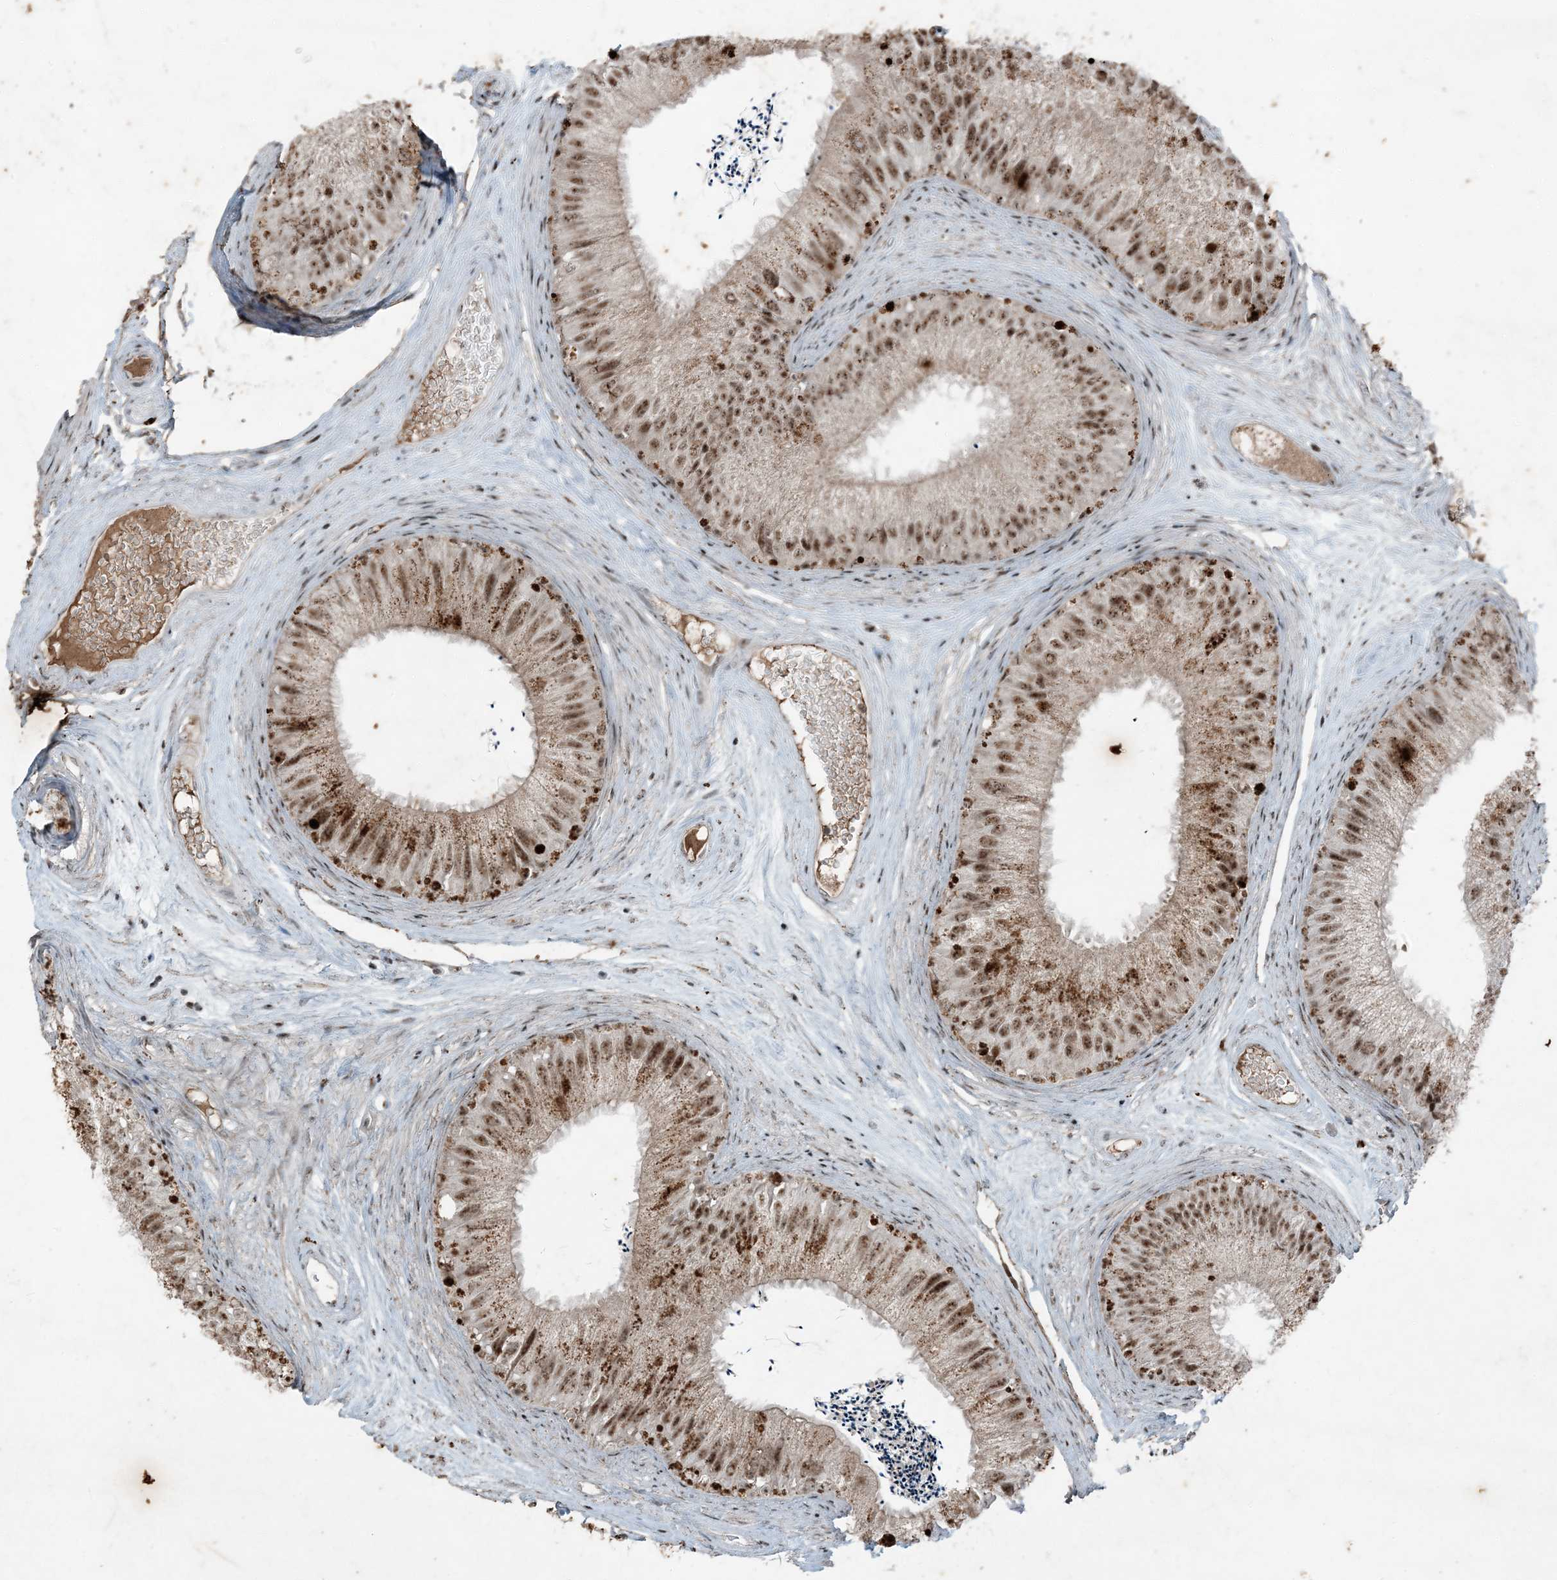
{"staining": {"intensity": "strong", "quantity": ">75%", "location": "cytoplasmic/membranous,nuclear"}, "tissue": "epididymis", "cell_type": "Glandular cells", "image_type": "normal", "snomed": [{"axis": "morphology", "description": "Normal tissue, NOS"}, {"axis": "topography", "description": "Epididymis"}], "caption": "Immunohistochemical staining of unremarkable human epididymis exhibits >75% levels of strong cytoplasmic/membranous,nuclear protein positivity in approximately >75% of glandular cells.", "gene": "TADA2B", "patient": {"sex": "male", "age": 77}}